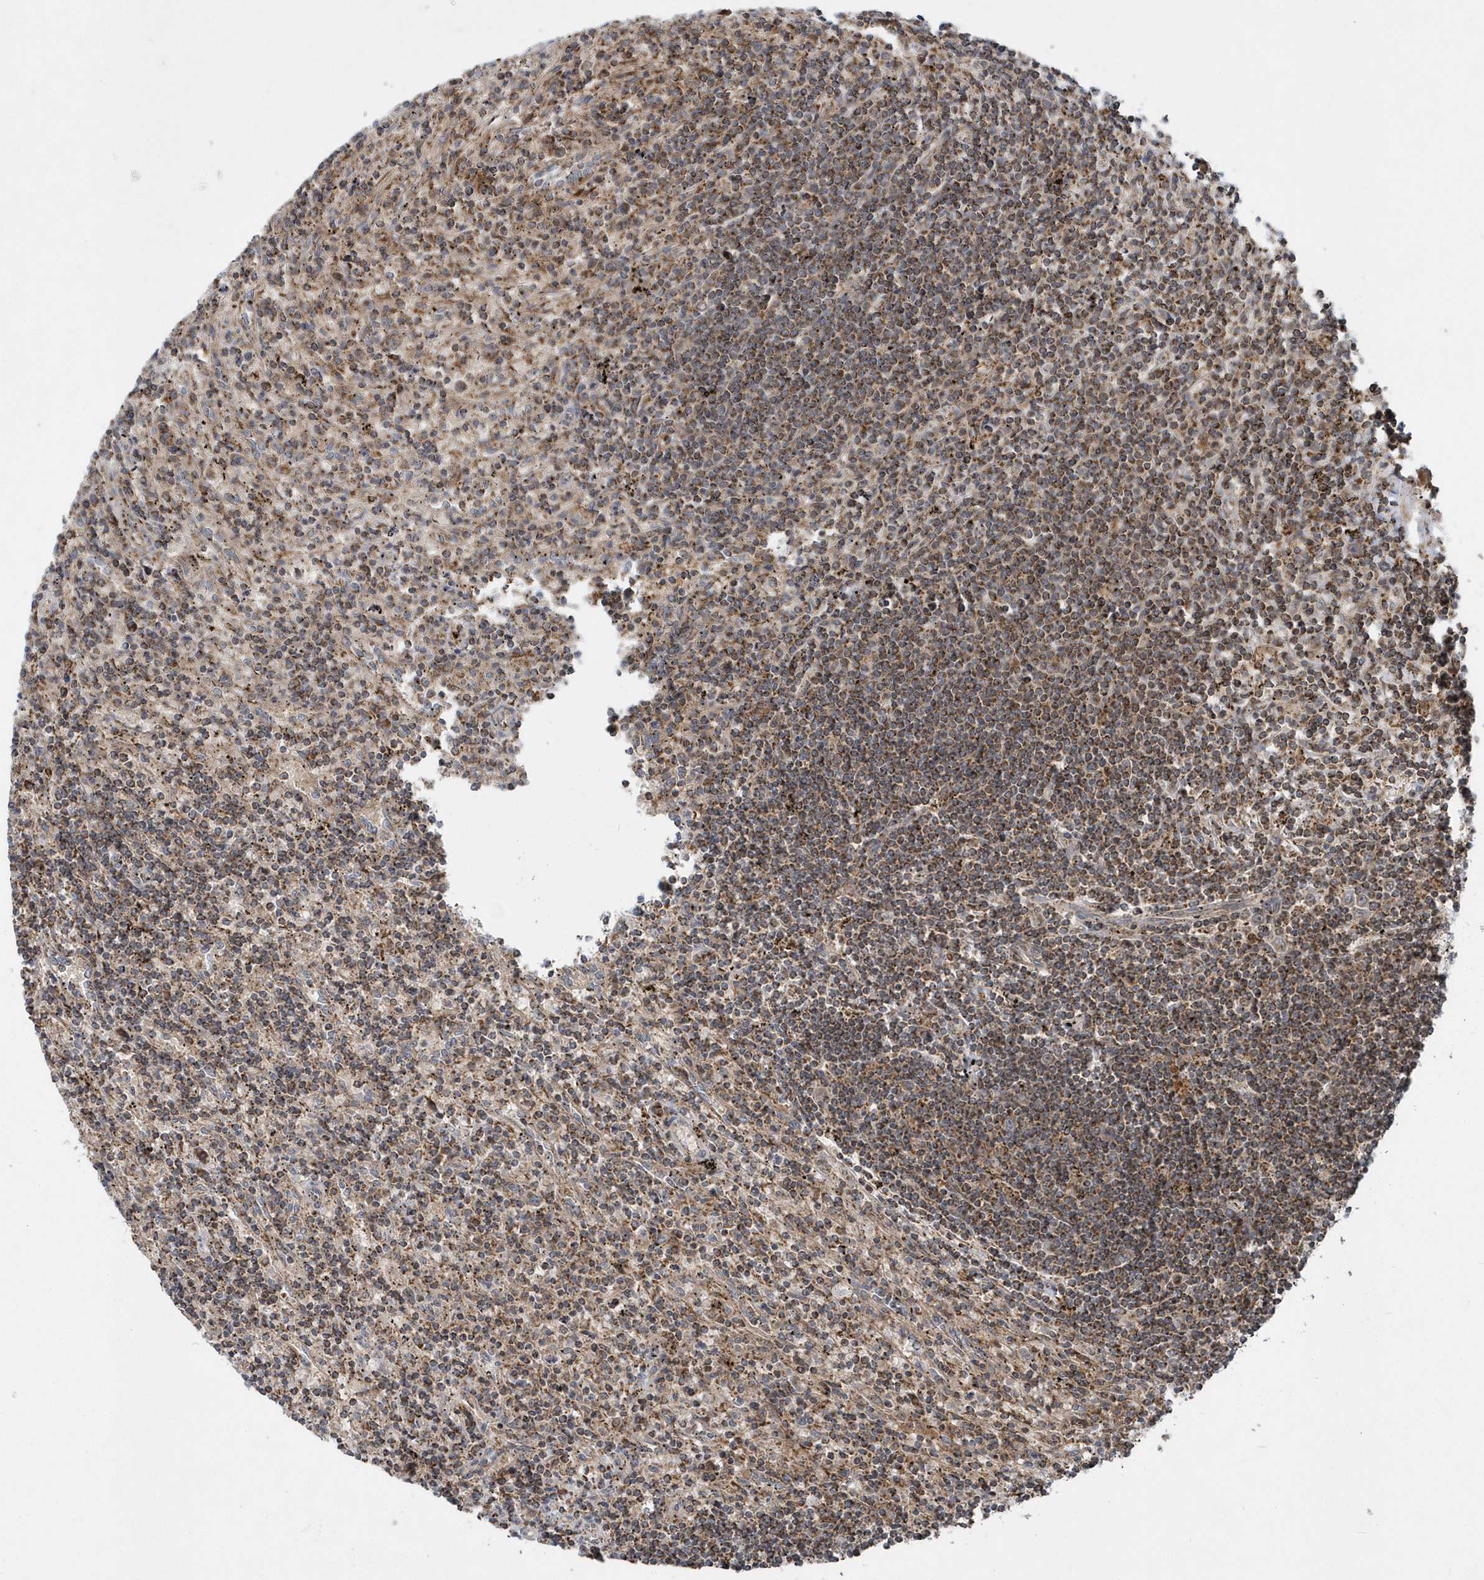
{"staining": {"intensity": "moderate", "quantity": ">75%", "location": "cytoplasmic/membranous"}, "tissue": "lymphoma", "cell_type": "Tumor cells", "image_type": "cancer", "snomed": [{"axis": "morphology", "description": "Malignant lymphoma, non-Hodgkin's type, Low grade"}, {"axis": "topography", "description": "Spleen"}], "caption": "A histopathology image of lymphoma stained for a protein reveals moderate cytoplasmic/membranous brown staining in tumor cells. The staining was performed using DAB, with brown indicating positive protein expression. Nuclei are stained blue with hematoxylin.", "gene": "PPP1R7", "patient": {"sex": "male", "age": 76}}